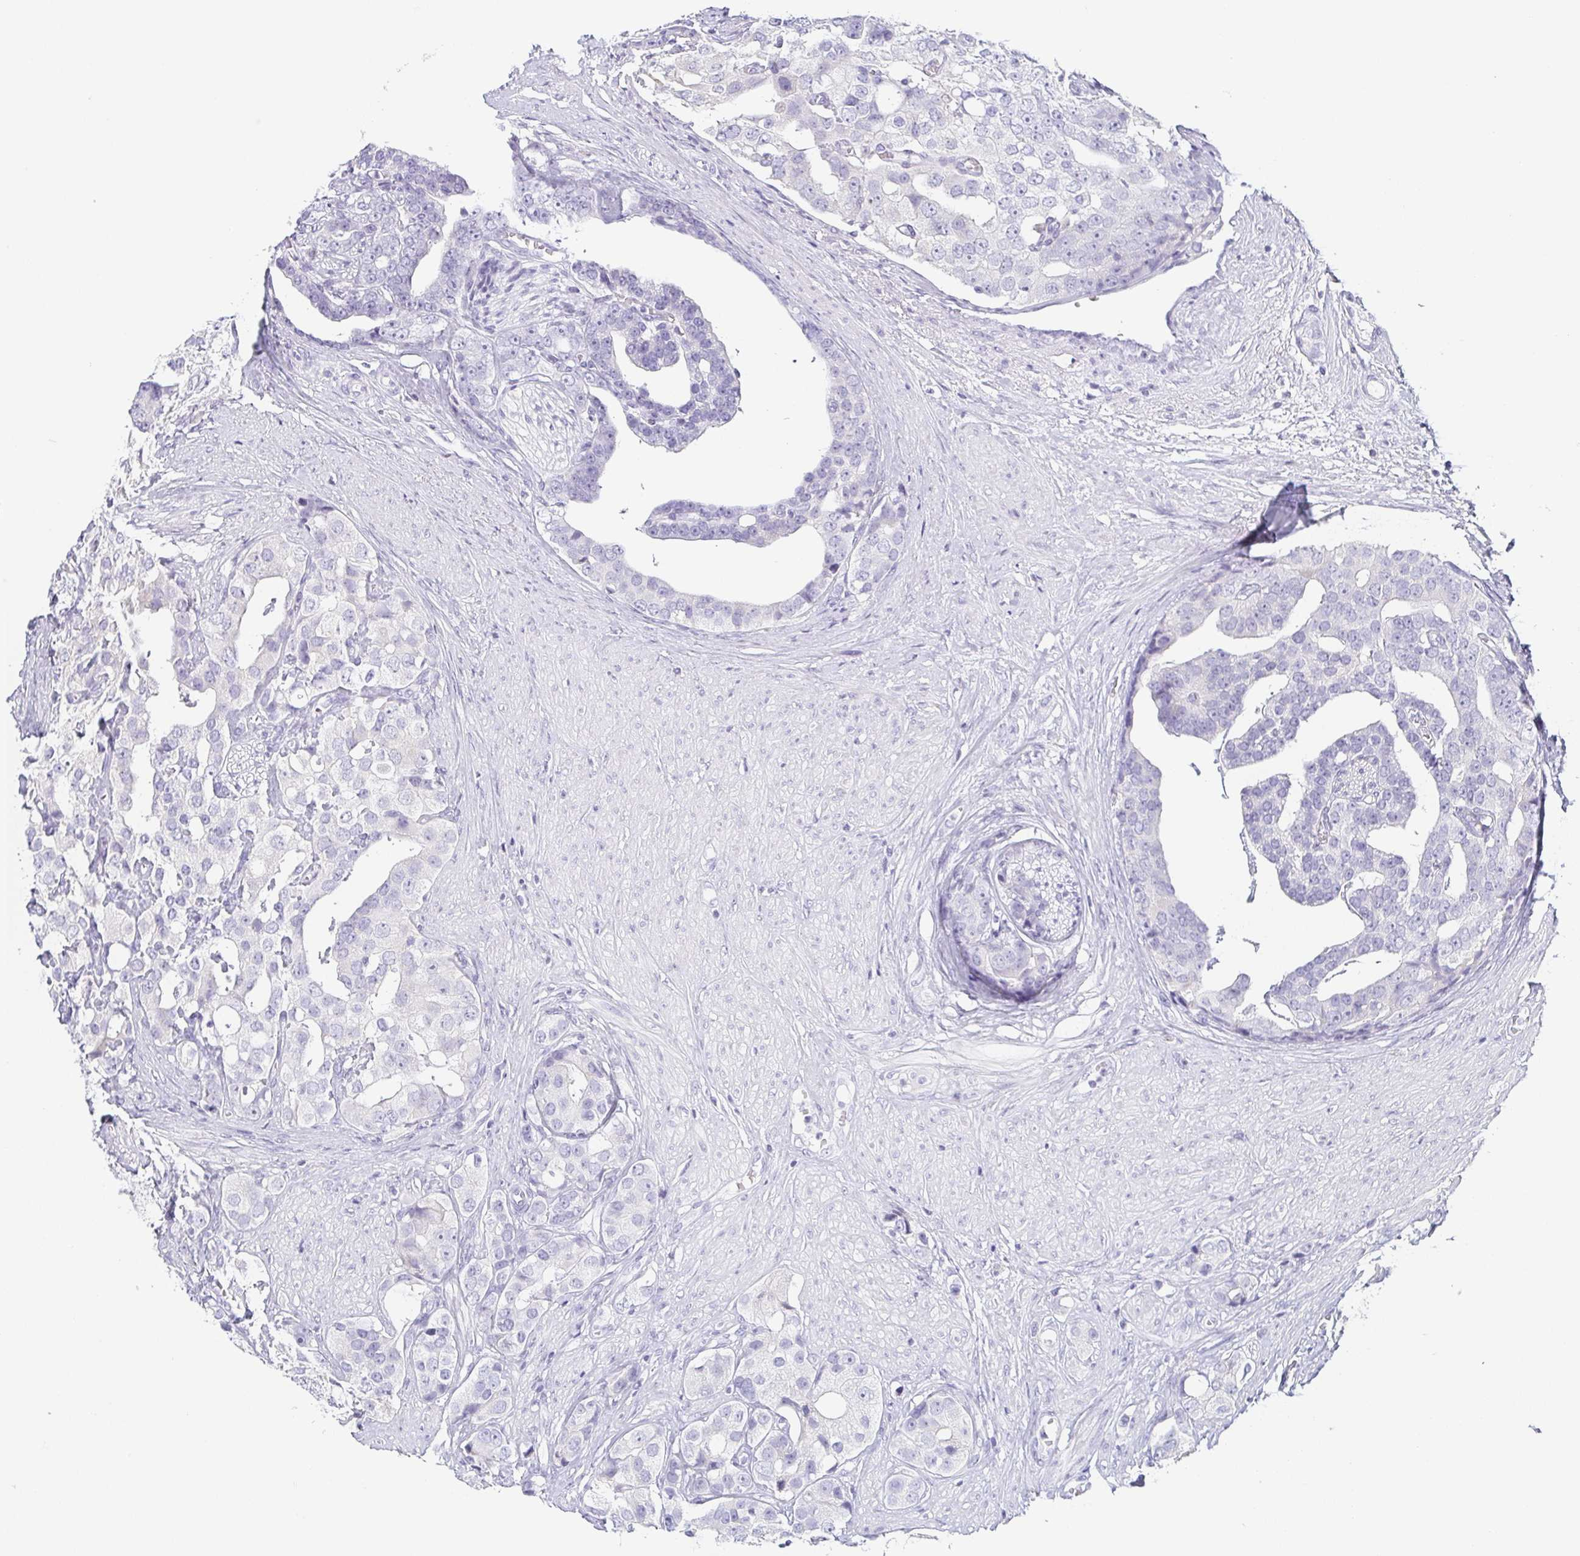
{"staining": {"intensity": "negative", "quantity": "none", "location": "none"}, "tissue": "prostate cancer", "cell_type": "Tumor cells", "image_type": "cancer", "snomed": [{"axis": "morphology", "description": "Adenocarcinoma, High grade"}, {"axis": "topography", "description": "Prostate"}], "caption": "DAB (3,3'-diaminobenzidine) immunohistochemical staining of prostate adenocarcinoma (high-grade) shows no significant staining in tumor cells.", "gene": "PRR27", "patient": {"sex": "male", "age": 71}}